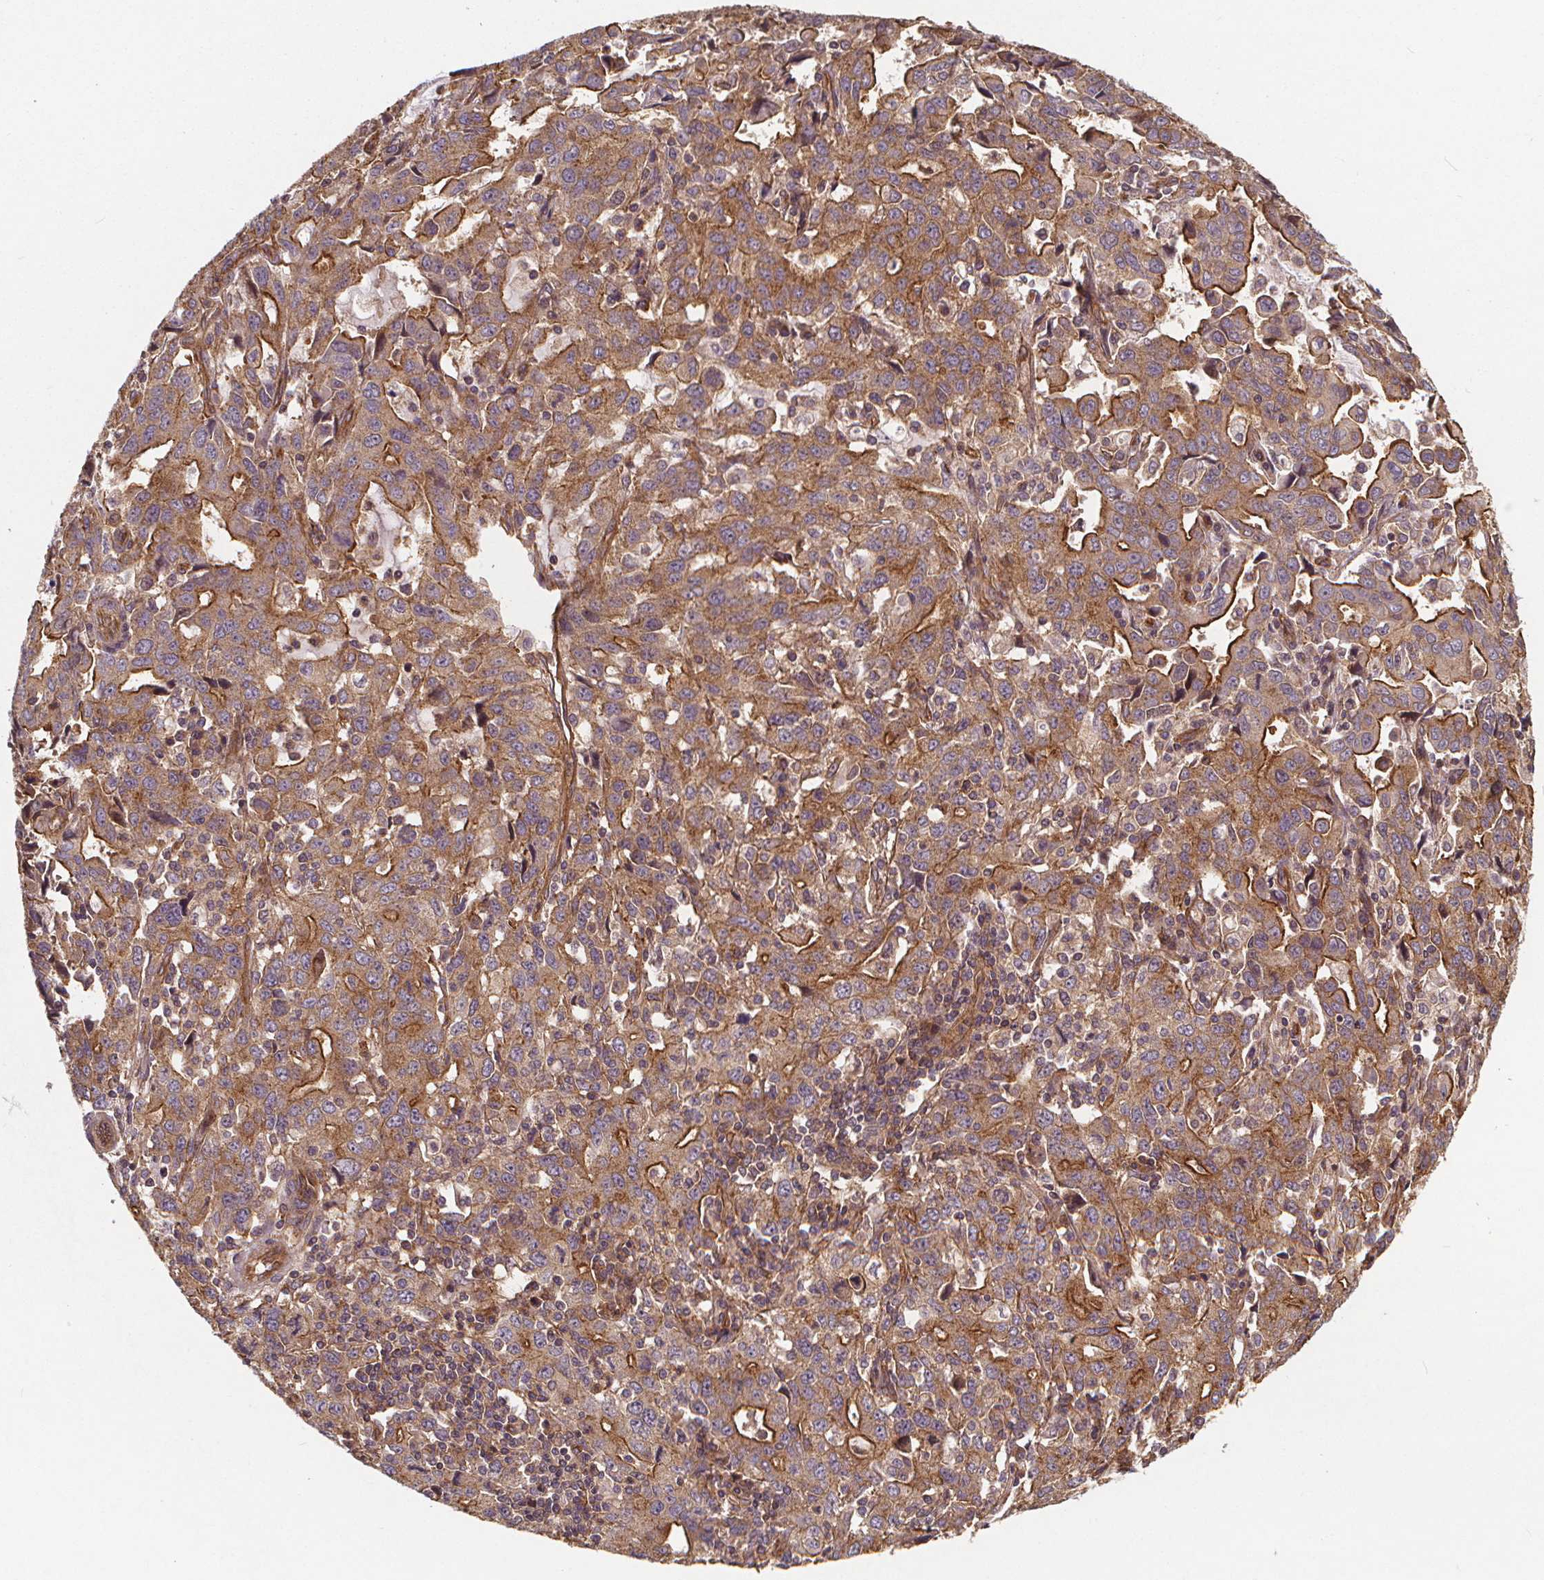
{"staining": {"intensity": "moderate", "quantity": ">75%", "location": "cytoplasmic/membranous"}, "tissue": "stomach cancer", "cell_type": "Tumor cells", "image_type": "cancer", "snomed": [{"axis": "morphology", "description": "Adenocarcinoma, NOS"}, {"axis": "topography", "description": "Stomach, upper"}], "caption": "An immunohistochemistry photomicrograph of neoplastic tissue is shown. Protein staining in brown shows moderate cytoplasmic/membranous positivity in stomach adenocarcinoma within tumor cells.", "gene": "CLINT1", "patient": {"sex": "male", "age": 85}}